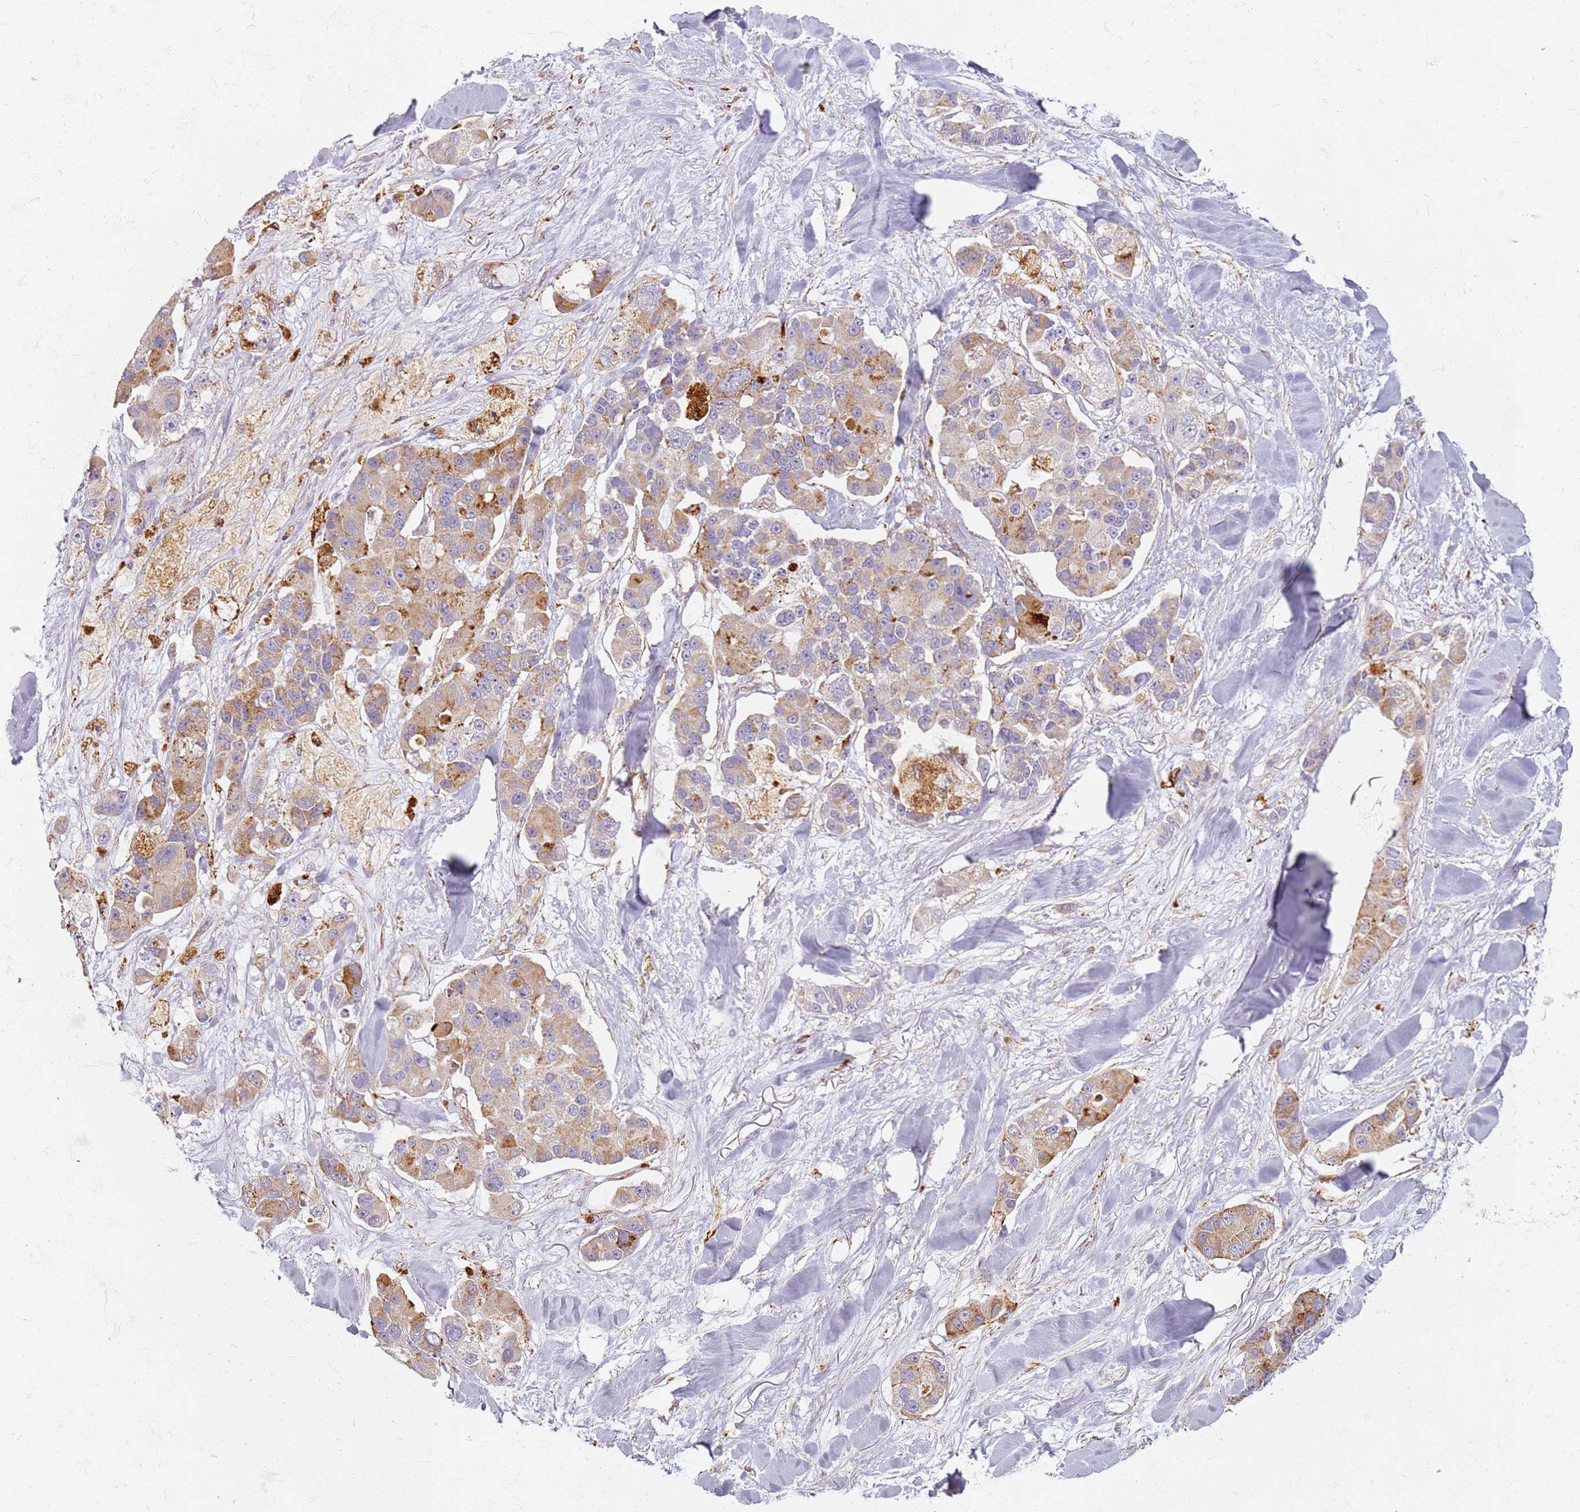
{"staining": {"intensity": "moderate", "quantity": ">75%", "location": "cytoplasmic/membranous"}, "tissue": "lung cancer", "cell_type": "Tumor cells", "image_type": "cancer", "snomed": [{"axis": "morphology", "description": "Adenocarcinoma, NOS"}, {"axis": "topography", "description": "Lung"}], "caption": "This histopathology image exhibits immunohistochemistry (IHC) staining of human lung cancer (adenocarcinoma), with medium moderate cytoplasmic/membranous expression in approximately >75% of tumor cells.", "gene": "PROKR2", "patient": {"sex": "female", "age": 54}}